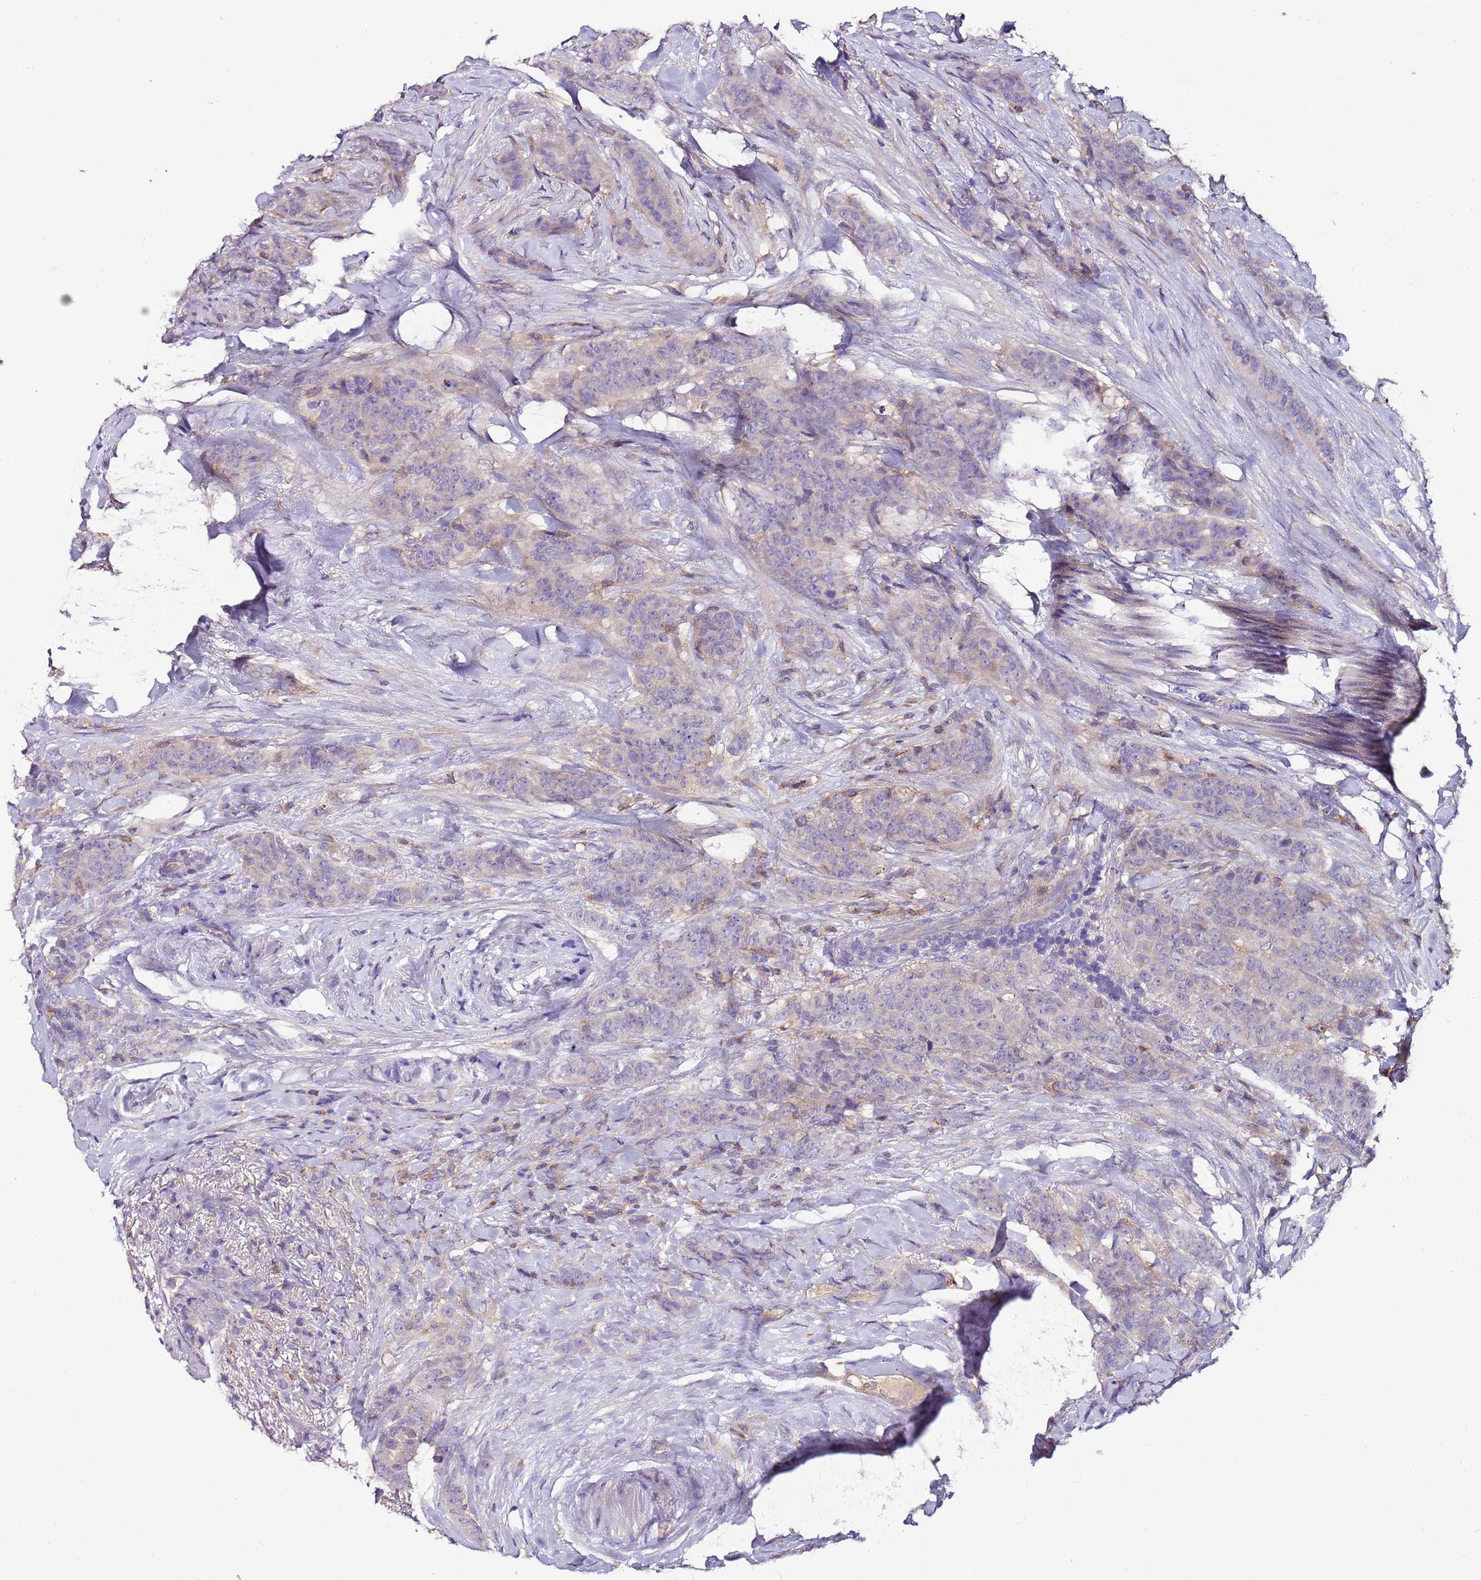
{"staining": {"intensity": "negative", "quantity": "none", "location": "none"}, "tissue": "breast cancer", "cell_type": "Tumor cells", "image_type": "cancer", "snomed": [{"axis": "morphology", "description": "Duct carcinoma"}, {"axis": "topography", "description": "Breast"}], "caption": "High power microscopy photomicrograph of an immunohistochemistry image of breast invasive ductal carcinoma, revealing no significant staining in tumor cells.", "gene": "IGIP", "patient": {"sex": "female", "age": 40}}